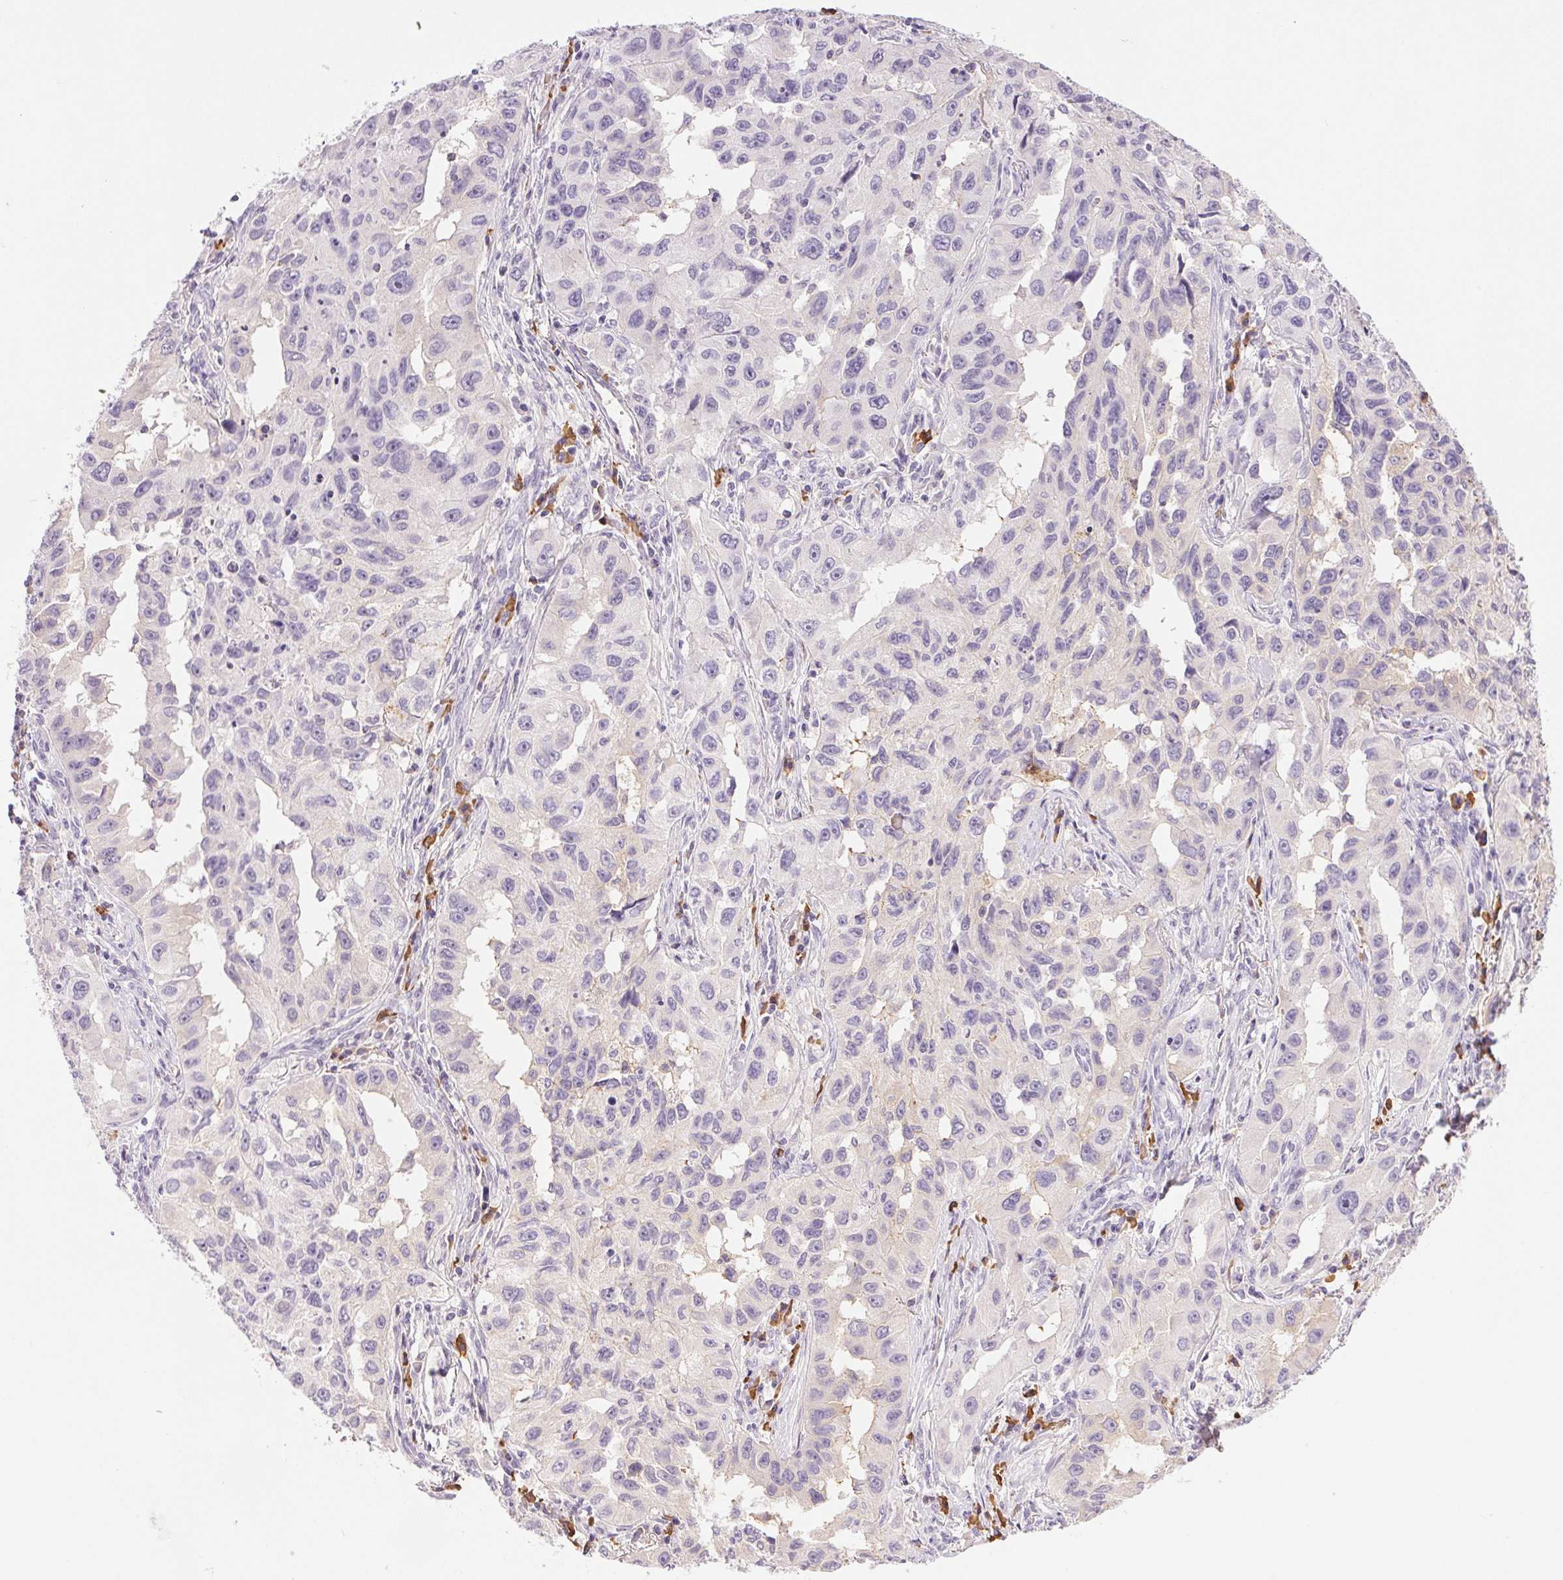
{"staining": {"intensity": "negative", "quantity": "none", "location": "none"}, "tissue": "lung cancer", "cell_type": "Tumor cells", "image_type": "cancer", "snomed": [{"axis": "morphology", "description": "Adenocarcinoma, NOS"}, {"axis": "topography", "description": "Lung"}], "caption": "This is an immunohistochemistry (IHC) micrograph of human lung cancer. There is no expression in tumor cells.", "gene": "IFIT1B", "patient": {"sex": "female", "age": 73}}